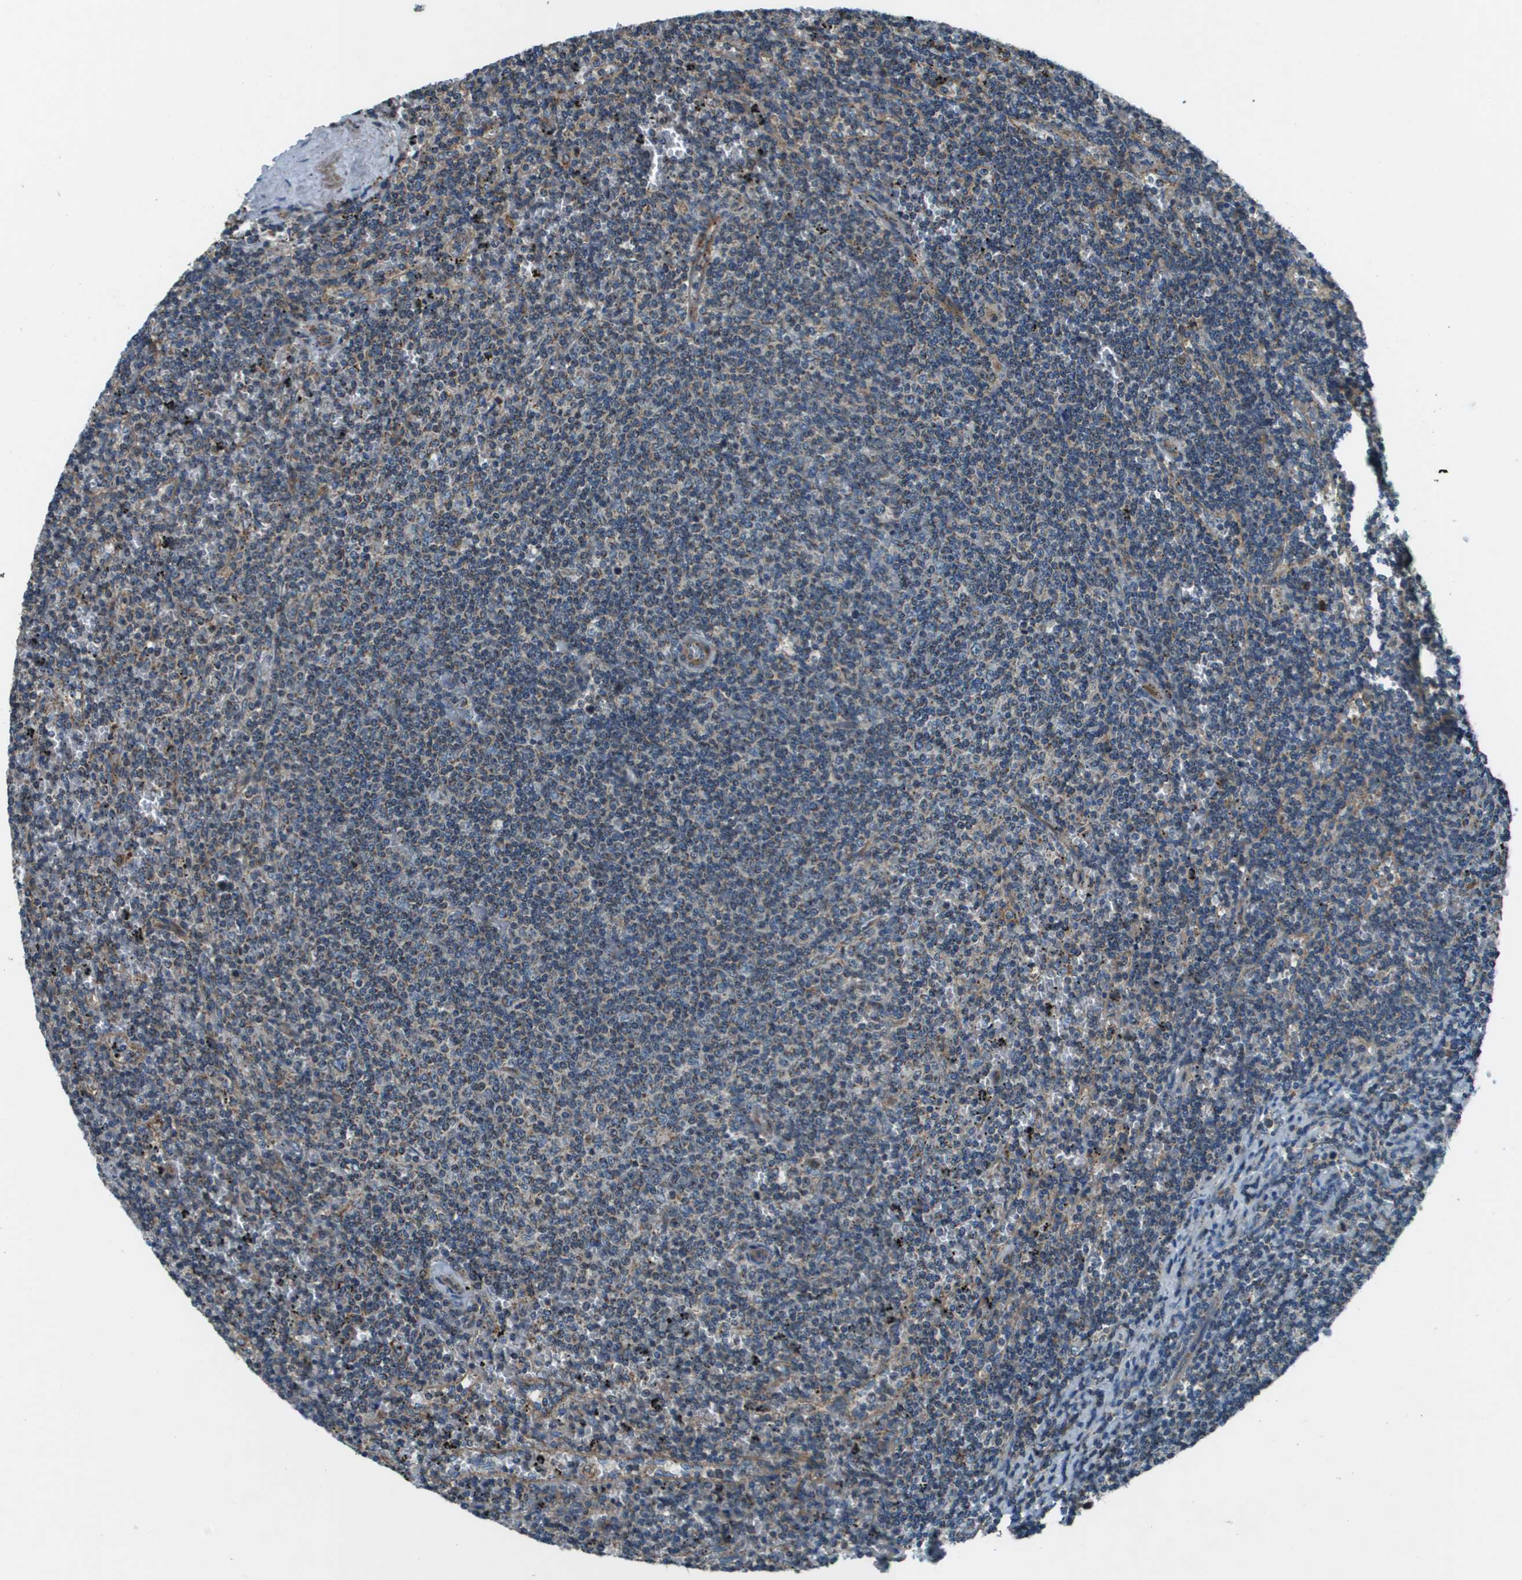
{"staining": {"intensity": "weak", "quantity": "25%-75%", "location": "cytoplasmic/membranous"}, "tissue": "lymphoma", "cell_type": "Tumor cells", "image_type": "cancer", "snomed": [{"axis": "morphology", "description": "Malignant lymphoma, non-Hodgkin's type, Low grade"}, {"axis": "topography", "description": "Spleen"}], "caption": "A photomicrograph of lymphoma stained for a protein shows weak cytoplasmic/membranous brown staining in tumor cells.", "gene": "TMEM51", "patient": {"sex": "female", "age": 50}}